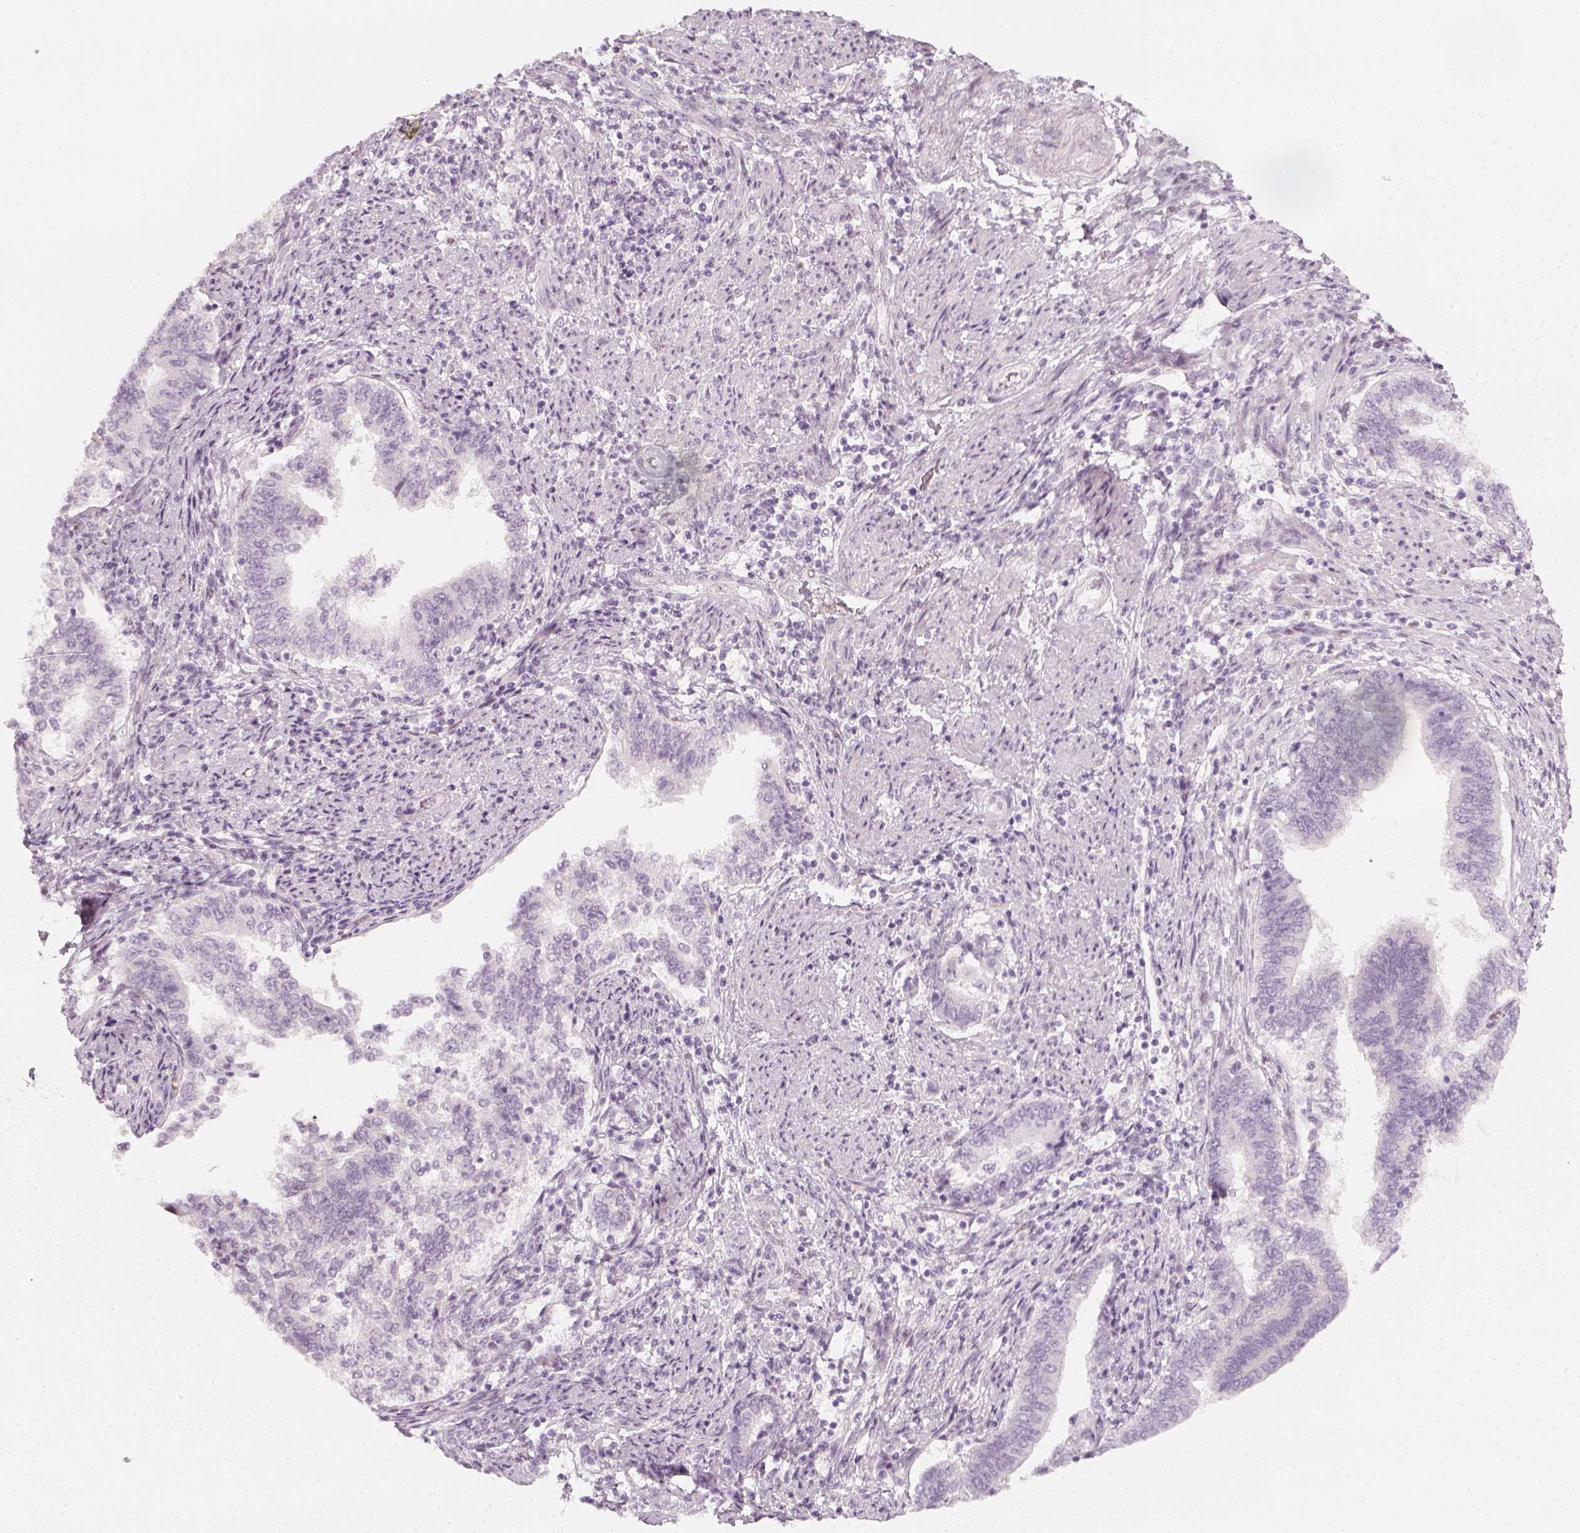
{"staining": {"intensity": "negative", "quantity": "none", "location": "none"}, "tissue": "endometrial cancer", "cell_type": "Tumor cells", "image_type": "cancer", "snomed": [{"axis": "morphology", "description": "Adenocarcinoma, NOS"}, {"axis": "topography", "description": "Endometrium"}], "caption": "Immunohistochemistry of human endometrial cancer displays no expression in tumor cells. (Brightfield microscopy of DAB immunohistochemistry (IHC) at high magnification).", "gene": "KRTAP2-1", "patient": {"sex": "female", "age": 65}}